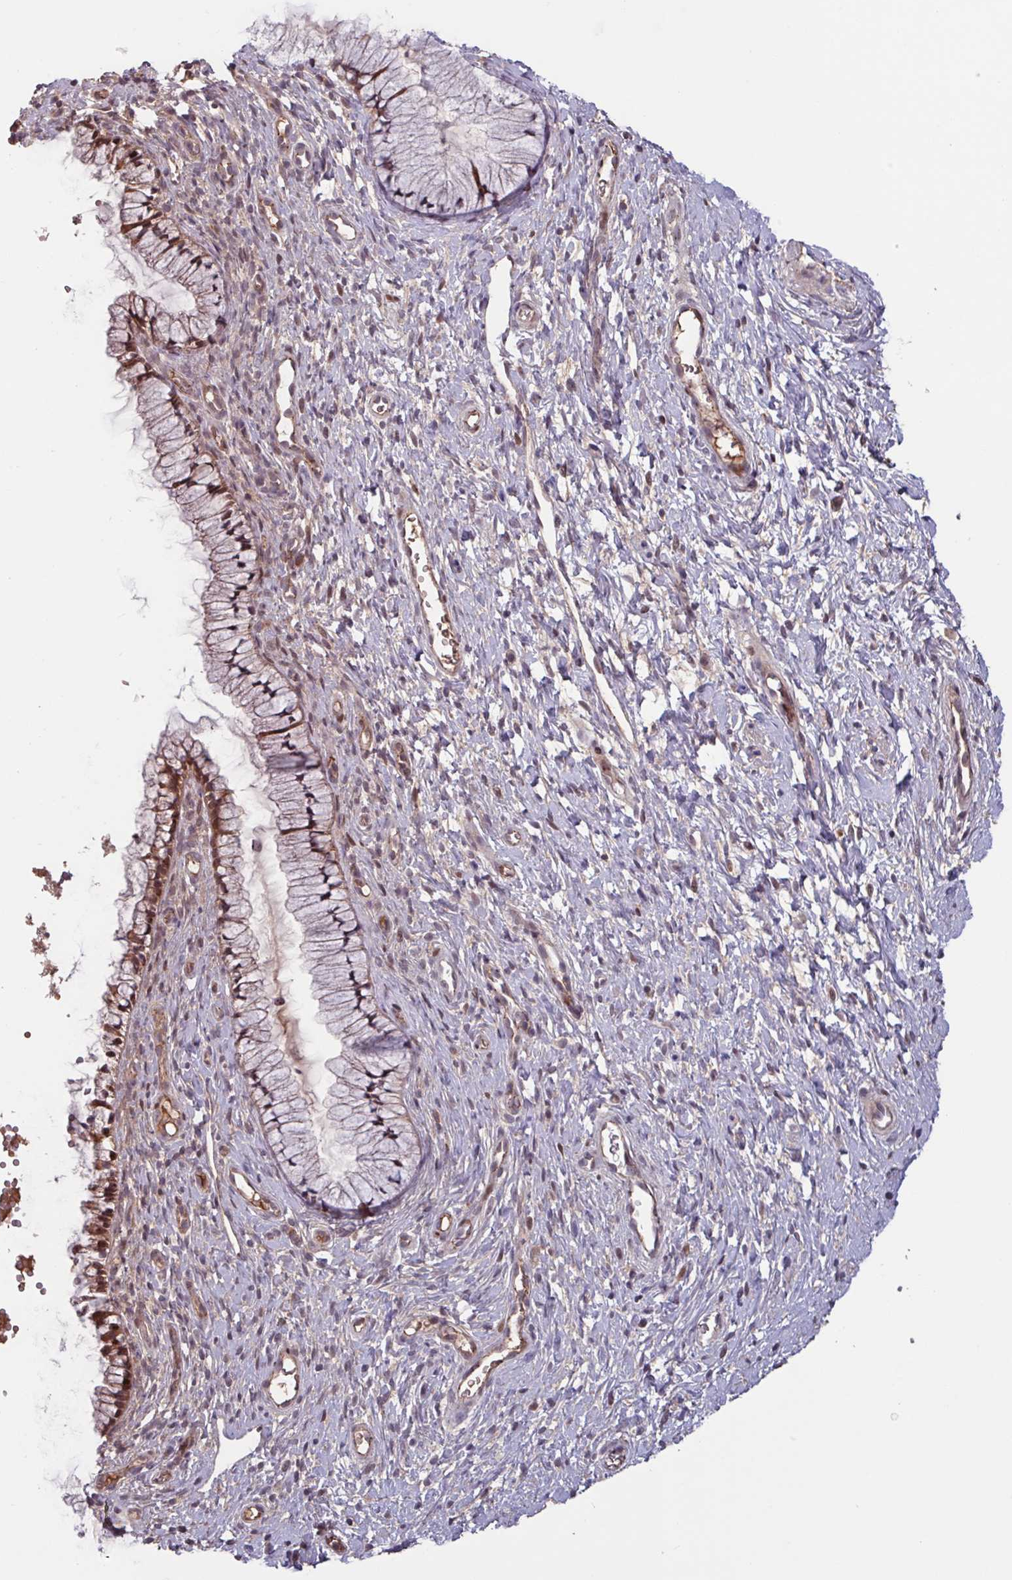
{"staining": {"intensity": "strong", "quantity": "25%-75%", "location": "cytoplasmic/membranous,nuclear"}, "tissue": "cervix", "cell_type": "Glandular cells", "image_type": "normal", "snomed": [{"axis": "morphology", "description": "Normal tissue, NOS"}, {"axis": "topography", "description": "Cervix"}], "caption": "Strong cytoplasmic/membranous,nuclear staining is present in approximately 25%-75% of glandular cells in normal cervix.", "gene": "TMEM88", "patient": {"sex": "female", "age": 36}}